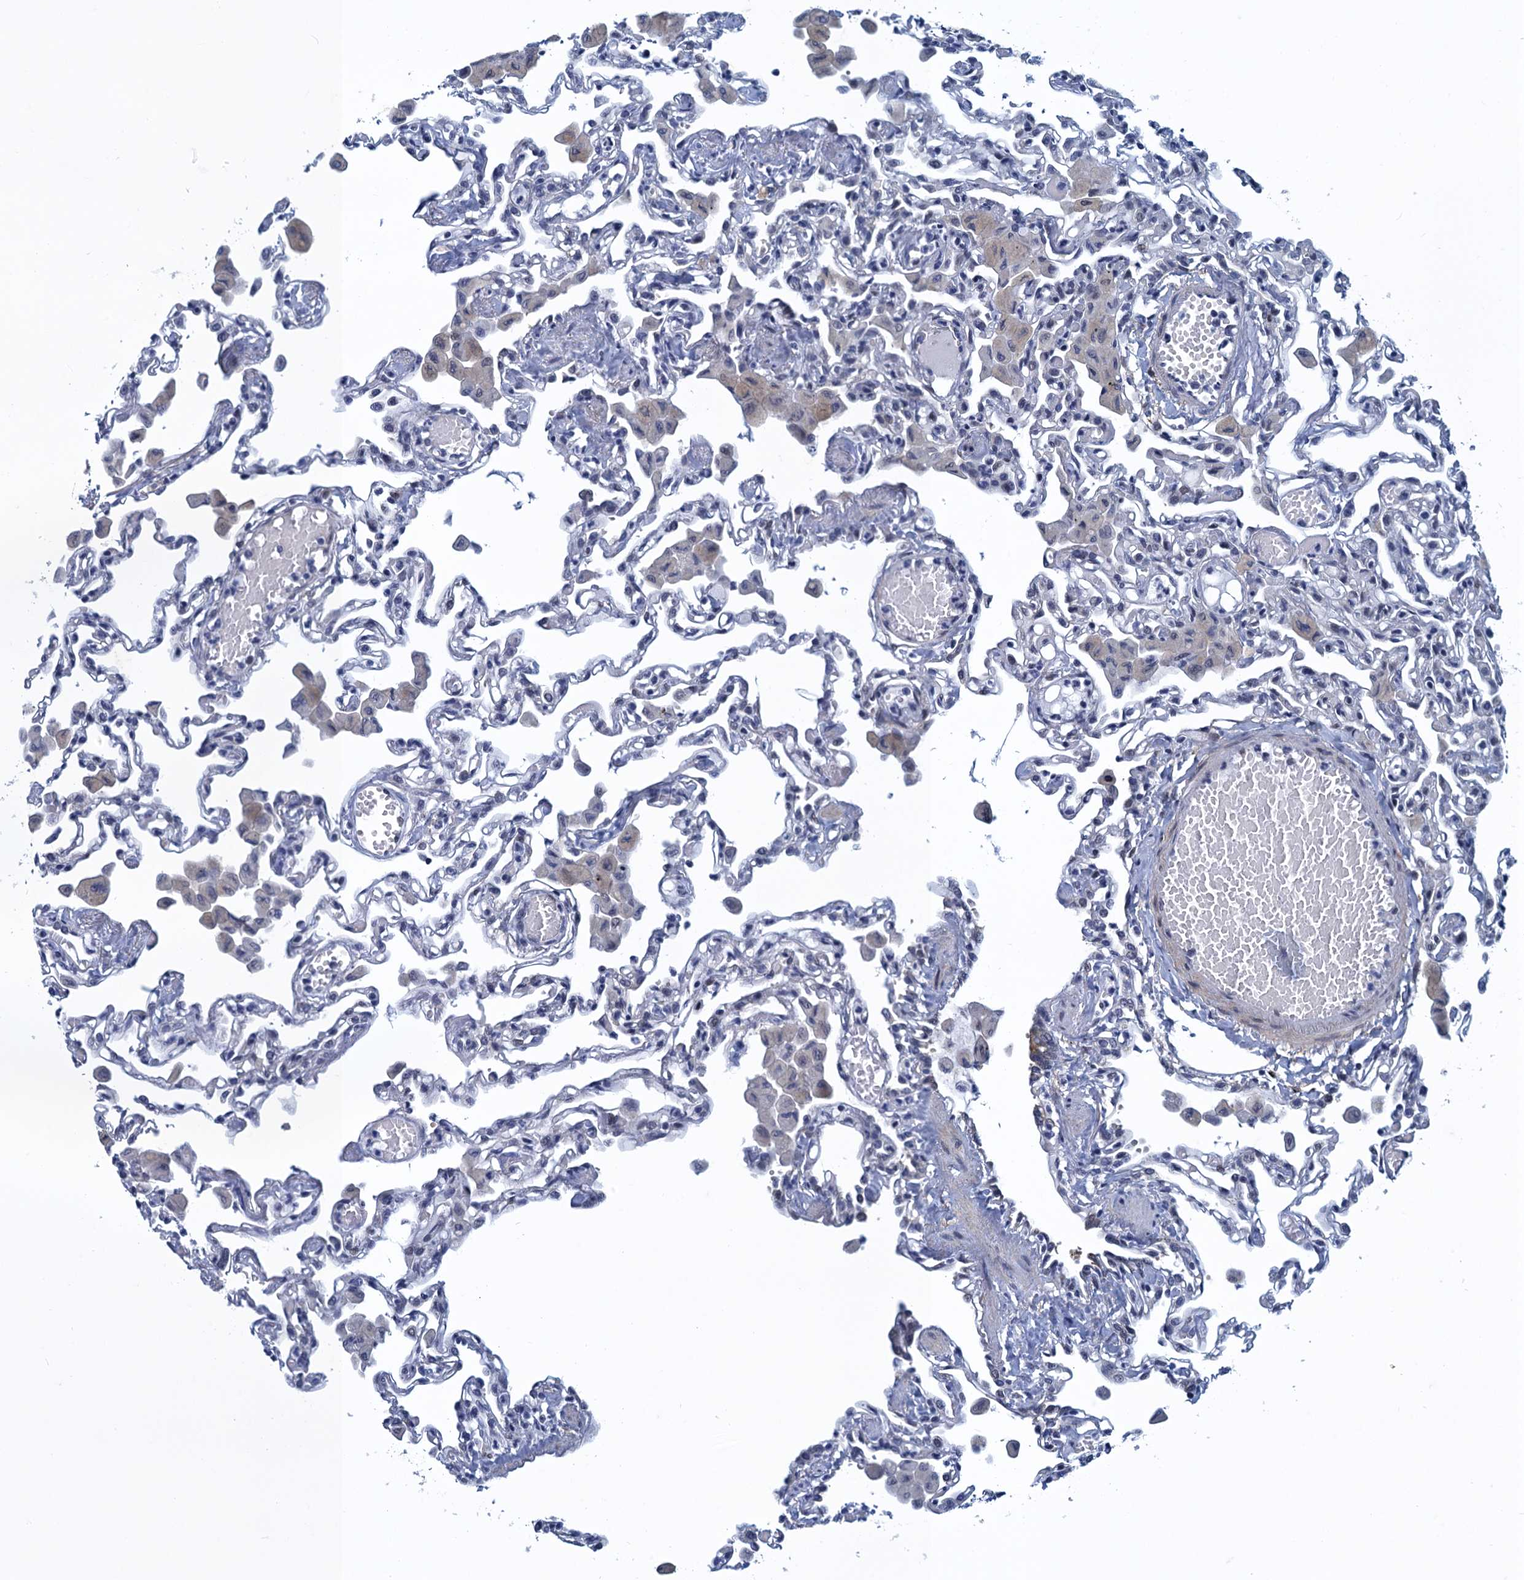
{"staining": {"intensity": "negative", "quantity": "none", "location": "none"}, "tissue": "lung", "cell_type": "Alveolar cells", "image_type": "normal", "snomed": [{"axis": "morphology", "description": "Normal tissue, NOS"}, {"axis": "topography", "description": "Bronchus"}, {"axis": "topography", "description": "Lung"}], "caption": "High power microscopy image of an immunohistochemistry (IHC) image of benign lung, revealing no significant staining in alveolar cells.", "gene": "GINS3", "patient": {"sex": "female", "age": 49}}